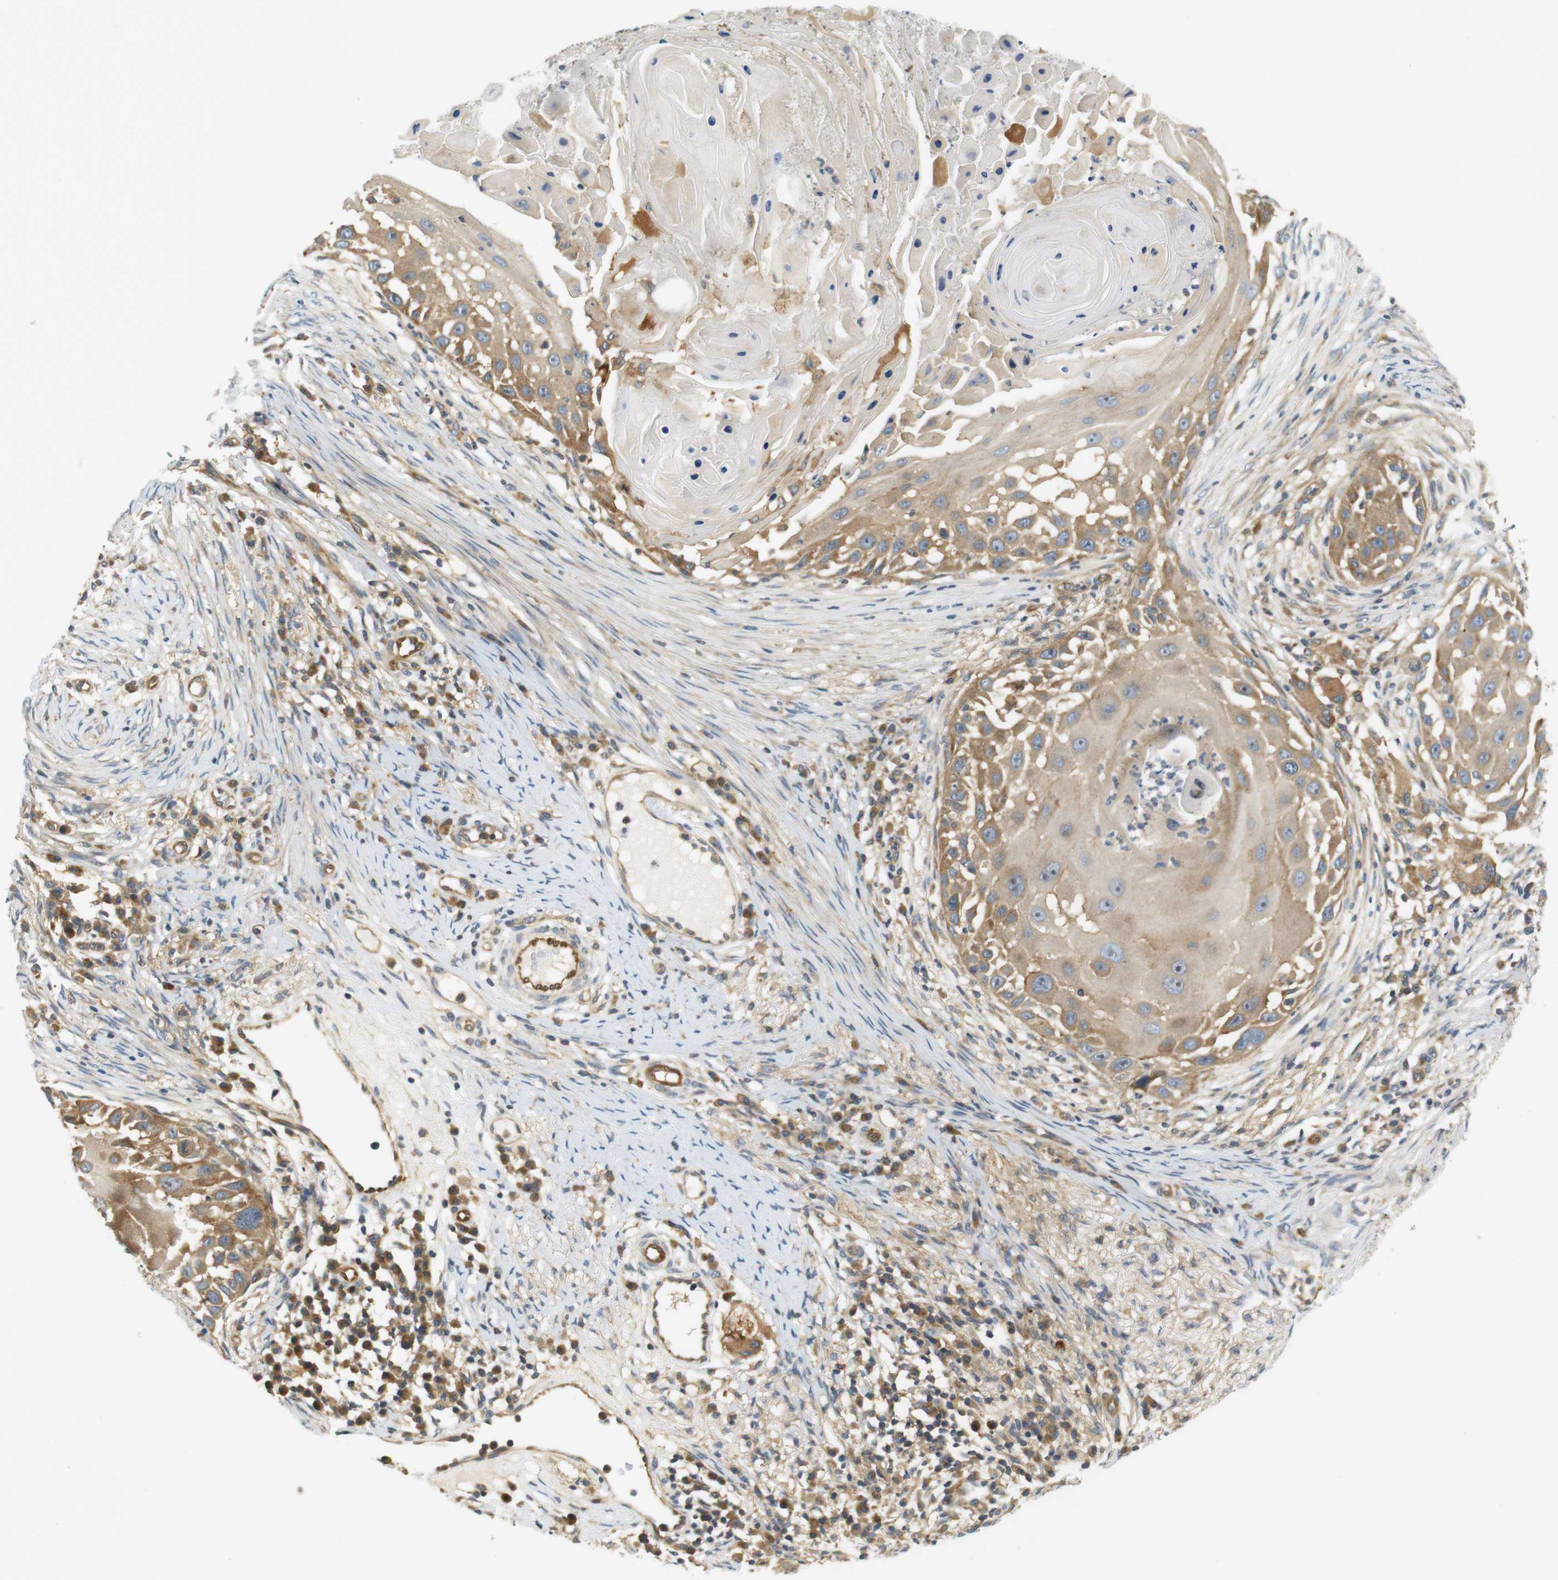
{"staining": {"intensity": "moderate", "quantity": "25%-75%", "location": "cytoplasmic/membranous"}, "tissue": "skin cancer", "cell_type": "Tumor cells", "image_type": "cancer", "snomed": [{"axis": "morphology", "description": "Squamous cell carcinoma, NOS"}, {"axis": "topography", "description": "Skin"}], "caption": "Squamous cell carcinoma (skin) stained with DAB (3,3'-diaminobenzidine) IHC exhibits medium levels of moderate cytoplasmic/membranous expression in about 25%-75% of tumor cells. (brown staining indicates protein expression, while blue staining denotes nuclei).", "gene": "SH3GLB1", "patient": {"sex": "female", "age": 44}}